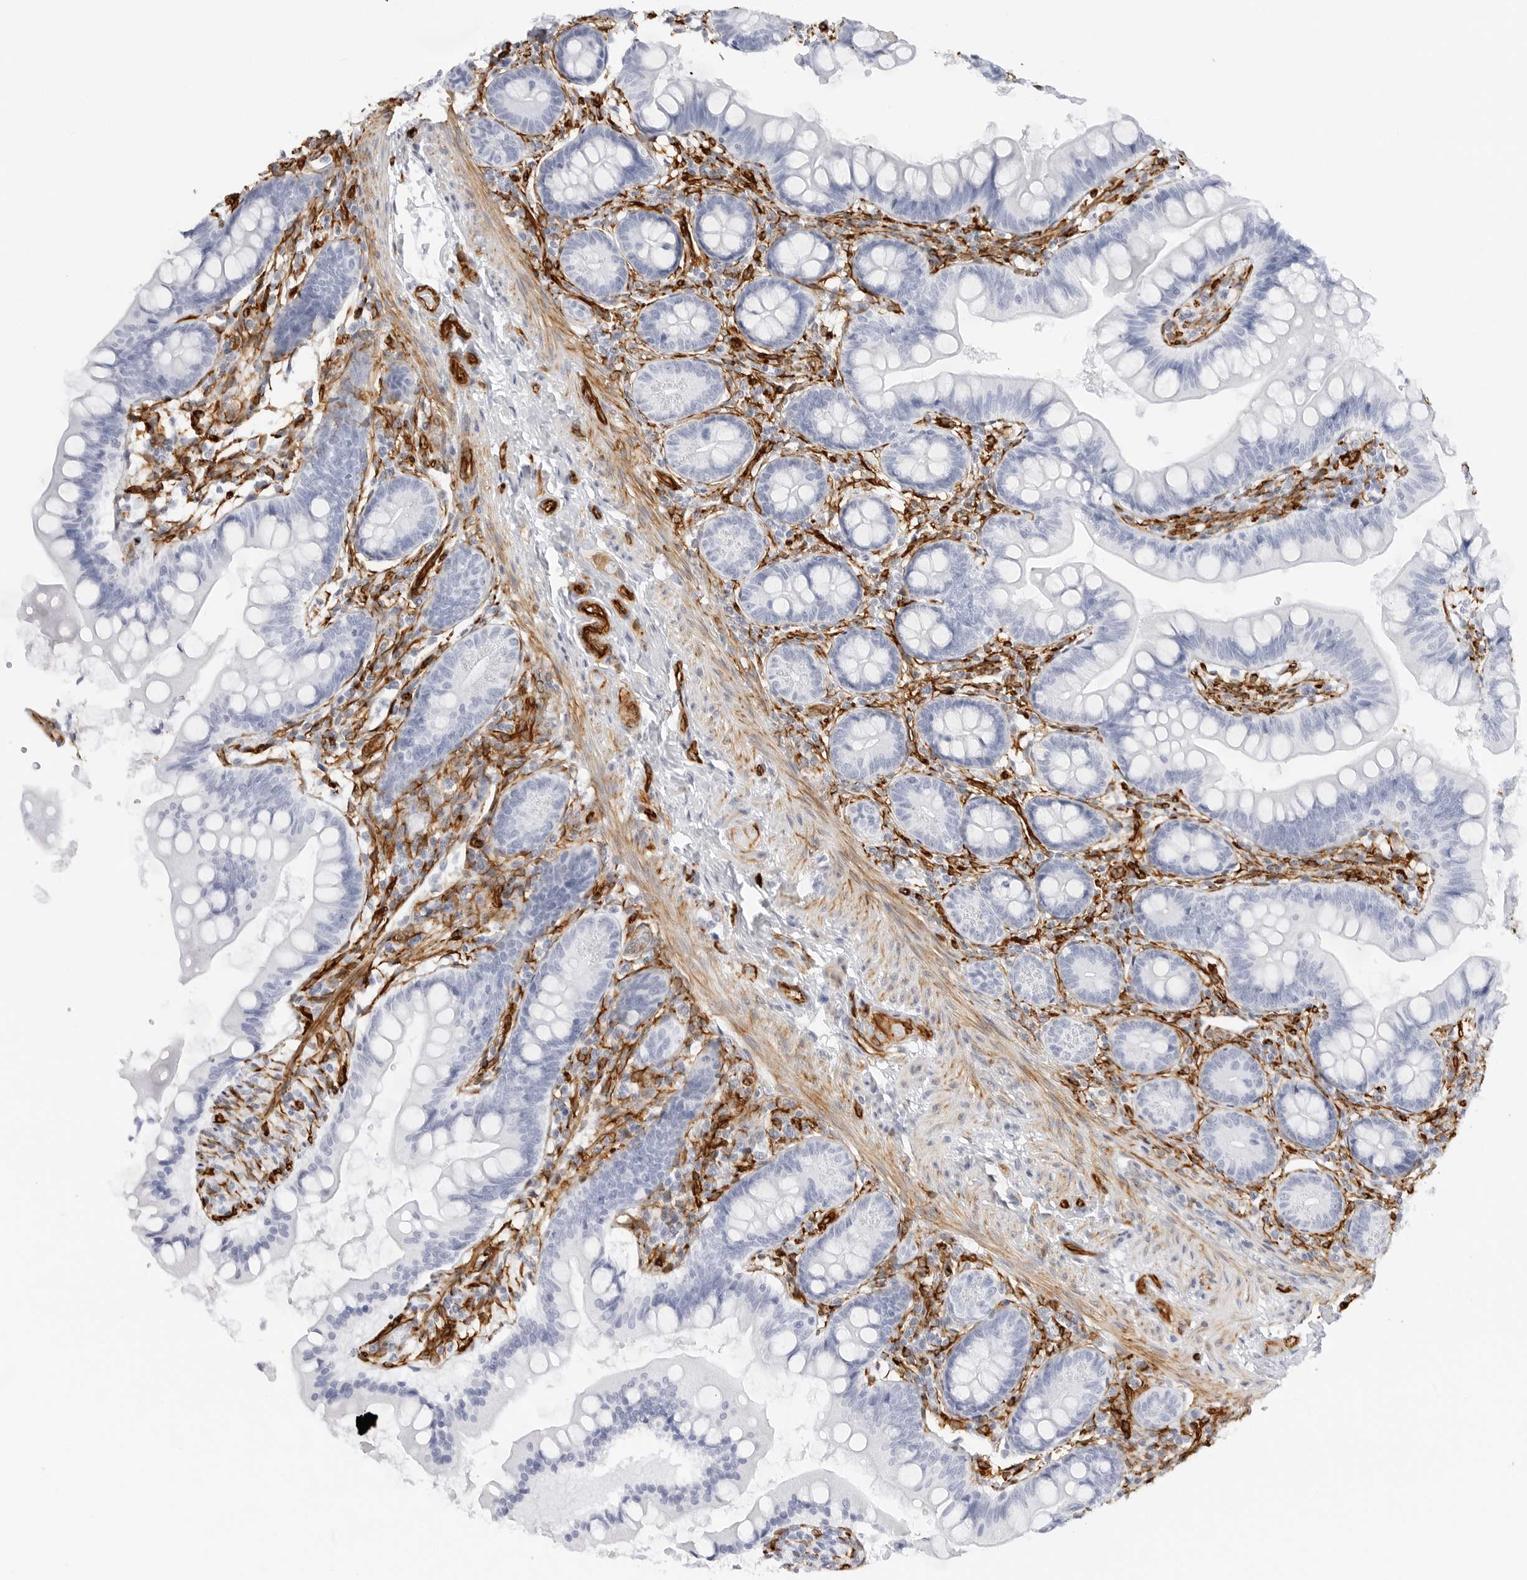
{"staining": {"intensity": "negative", "quantity": "none", "location": "none"}, "tissue": "small intestine", "cell_type": "Glandular cells", "image_type": "normal", "snomed": [{"axis": "morphology", "description": "Normal tissue, NOS"}, {"axis": "topography", "description": "Small intestine"}], "caption": "Protein analysis of unremarkable small intestine reveals no significant staining in glandular cells. (DAB (3,3'-diaminobenzidine) immunohistochemistry (IHC) with hematoxylin counter stain).", "gene": "NES", "patient": {"sex": "male", "age": 7}}